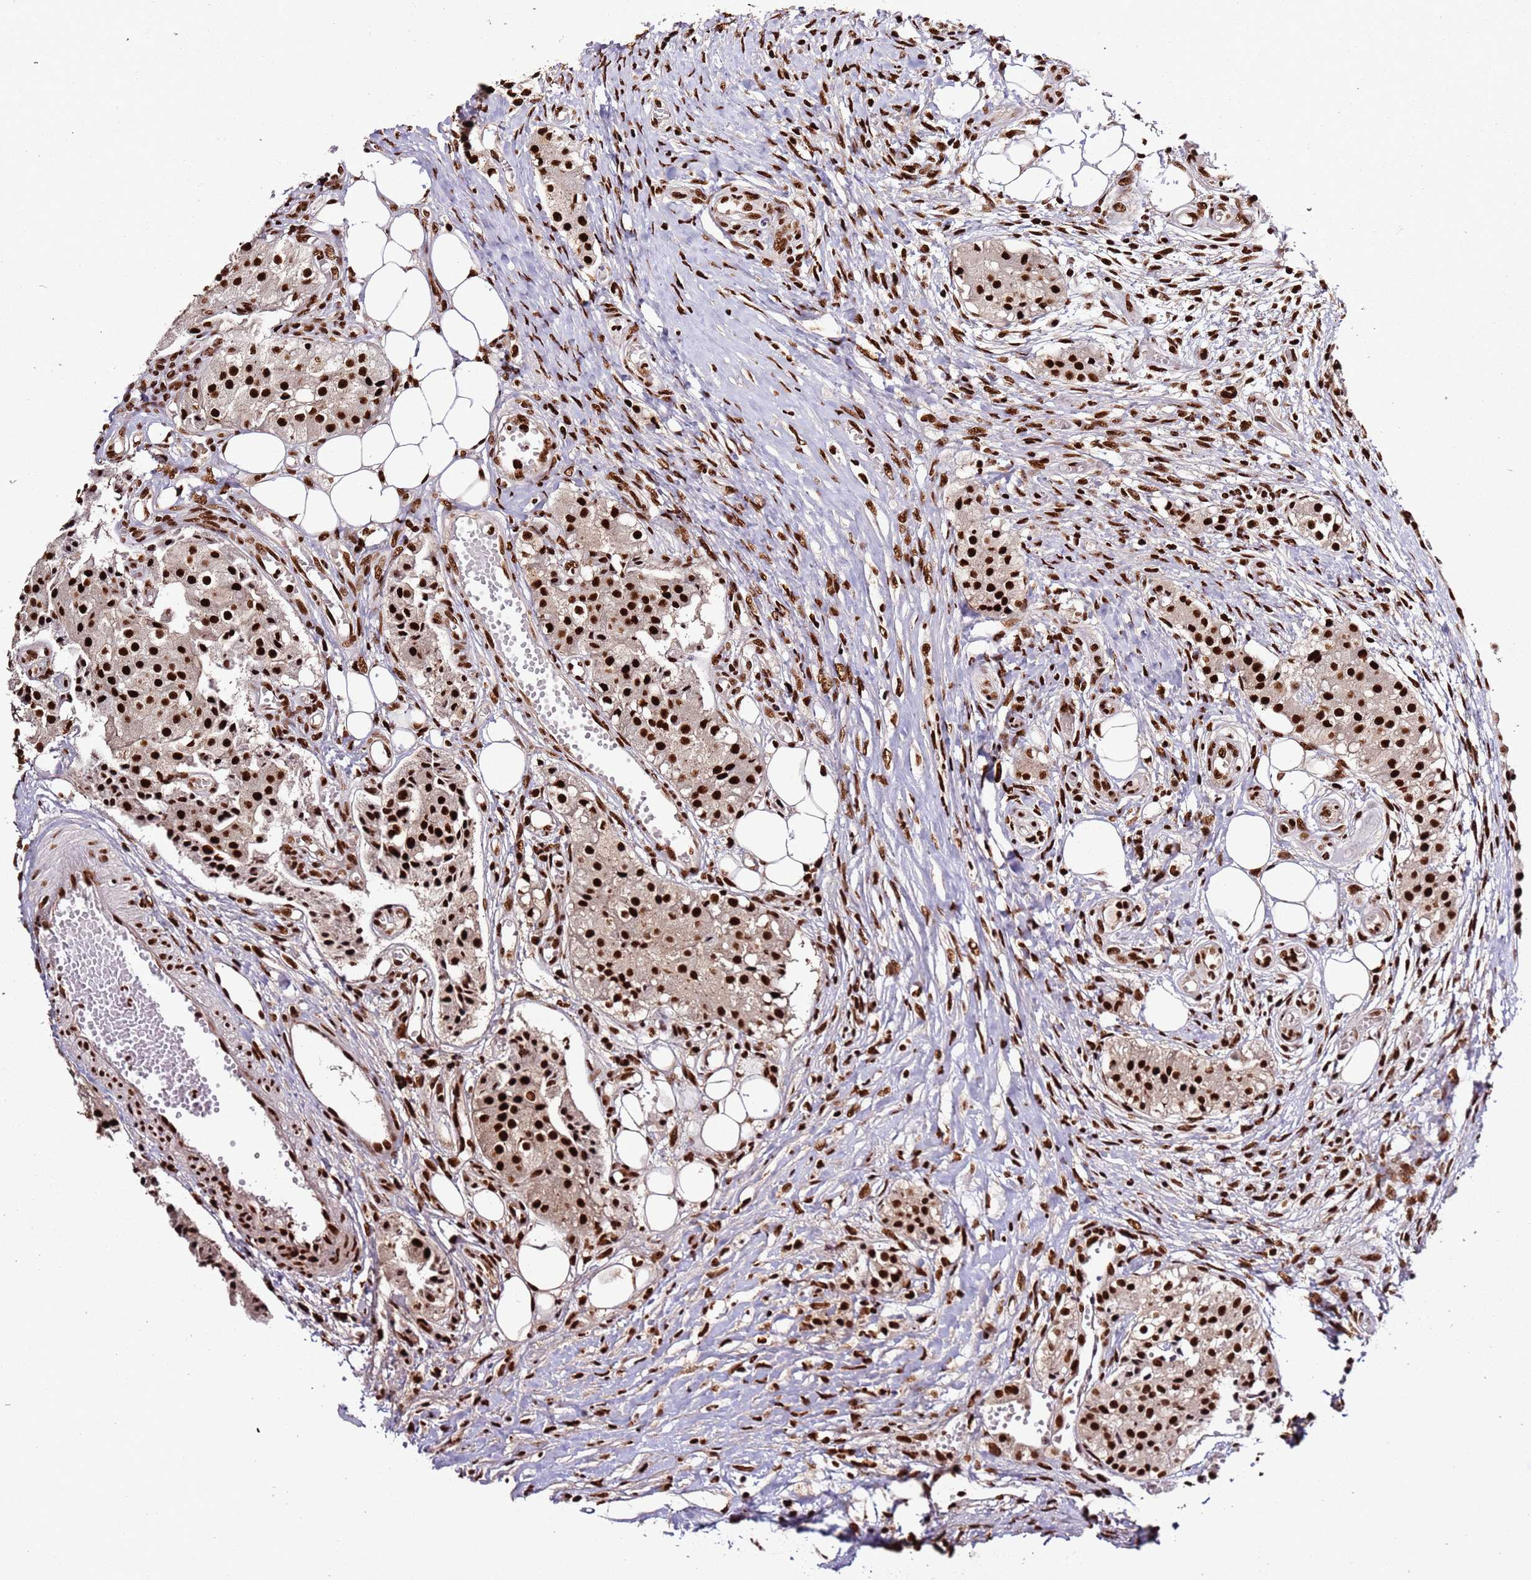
{"staining": {"intensity": "strong", "quantity": ">75%", "location": "nuclear"}, "tissue": "carcinoid", "cell_type": "Tumor cells", "image_type": "cancer", "snomed": [{"axis": "morphology", "description": "Carcinoid, malignant, NOS"}, {"axis": "topography", "description": "Colon"}], "caption": "An image showing strong nuclear staining in about >75% of tumor cells in carcinoid, as visualized by brown immunohistochemical staining.", "gene": "C6orf226", "patient": {"sex": "female", "age": 52}}